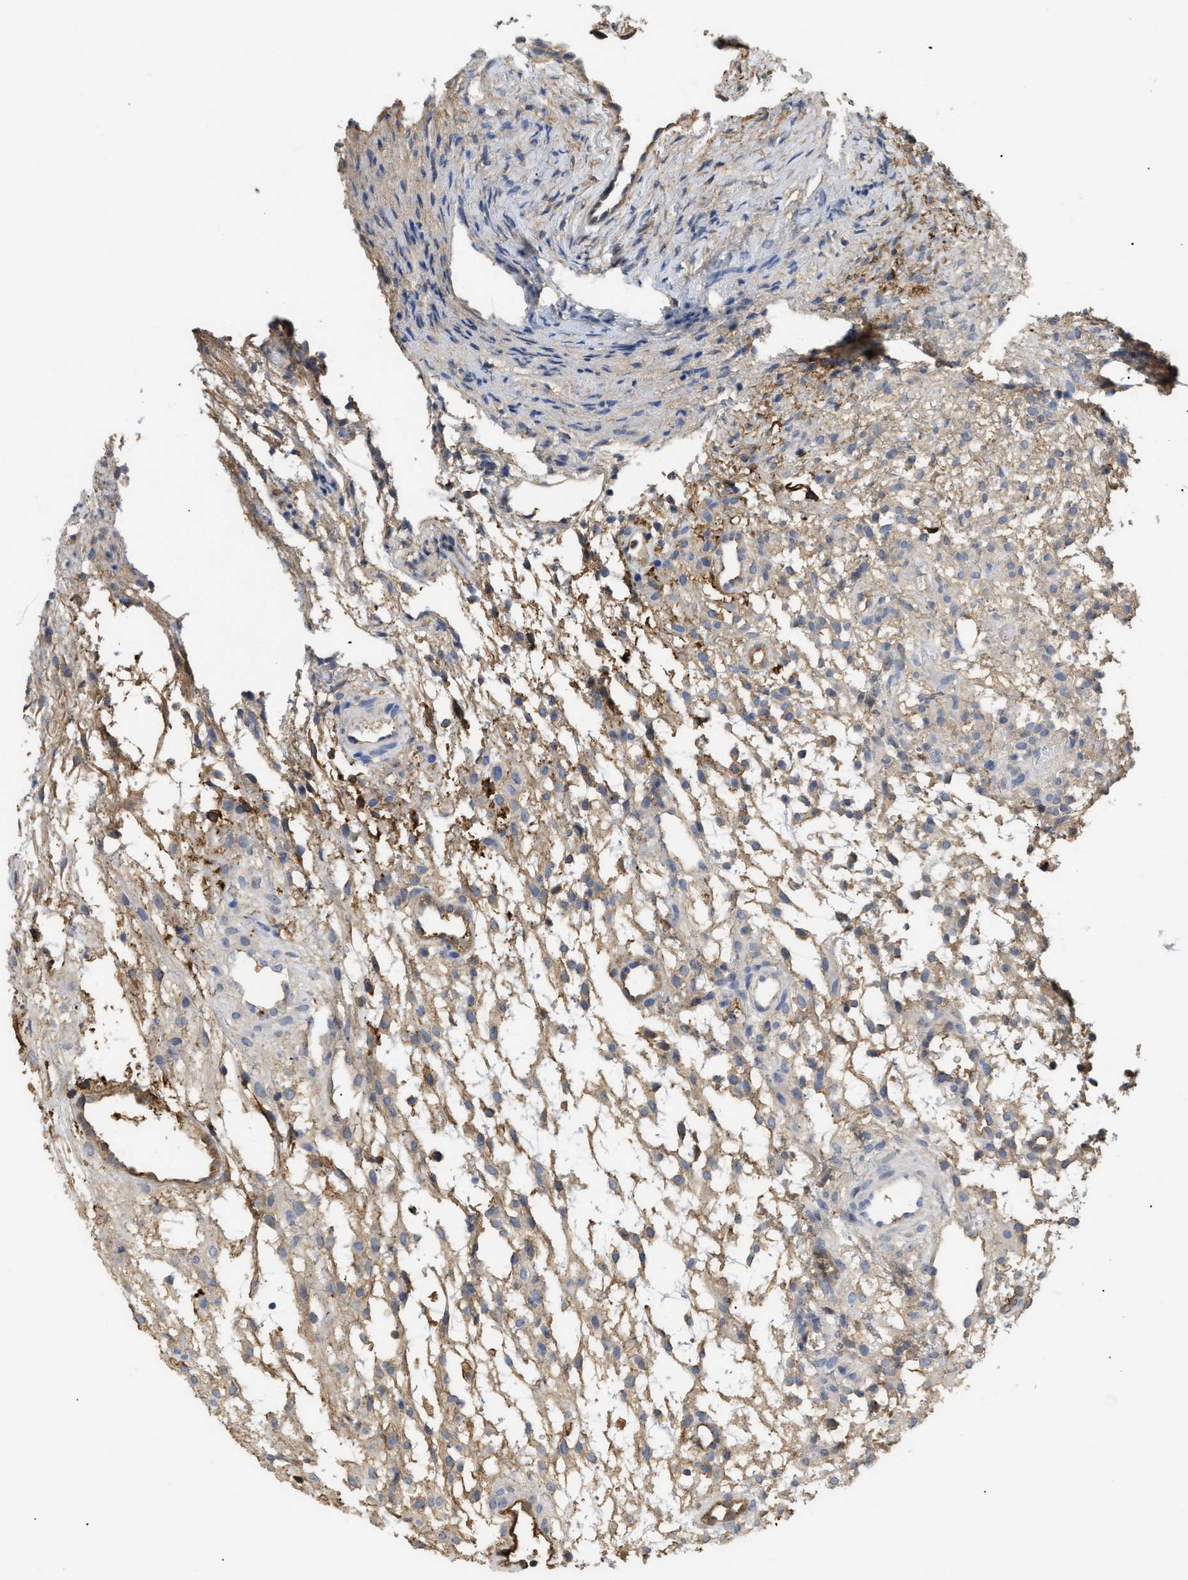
{"staining": {"intensity": "weak", "quantity": "<25%", "location": "cytoplasmic/membranous"}, "tissue": "ovary", "cell_type": "Ovarian stroma cells", "image_type": "normal", "snomed": [{"axis": "morphology", "description": "Normal tissue, NOS"}, {"axis": "morphology", "description": "Cyst, NOS"}, {"axis": "topography", "description": "Ovary"}], "caption": "DAB (3,3'-diaminobenzidine) immunohistochemical staining of unremarkable human ovary displays no significant expression in ovarian stroma cells.", "gene": "ANXA4", "patient": {"sex": "female", "age": 18}}